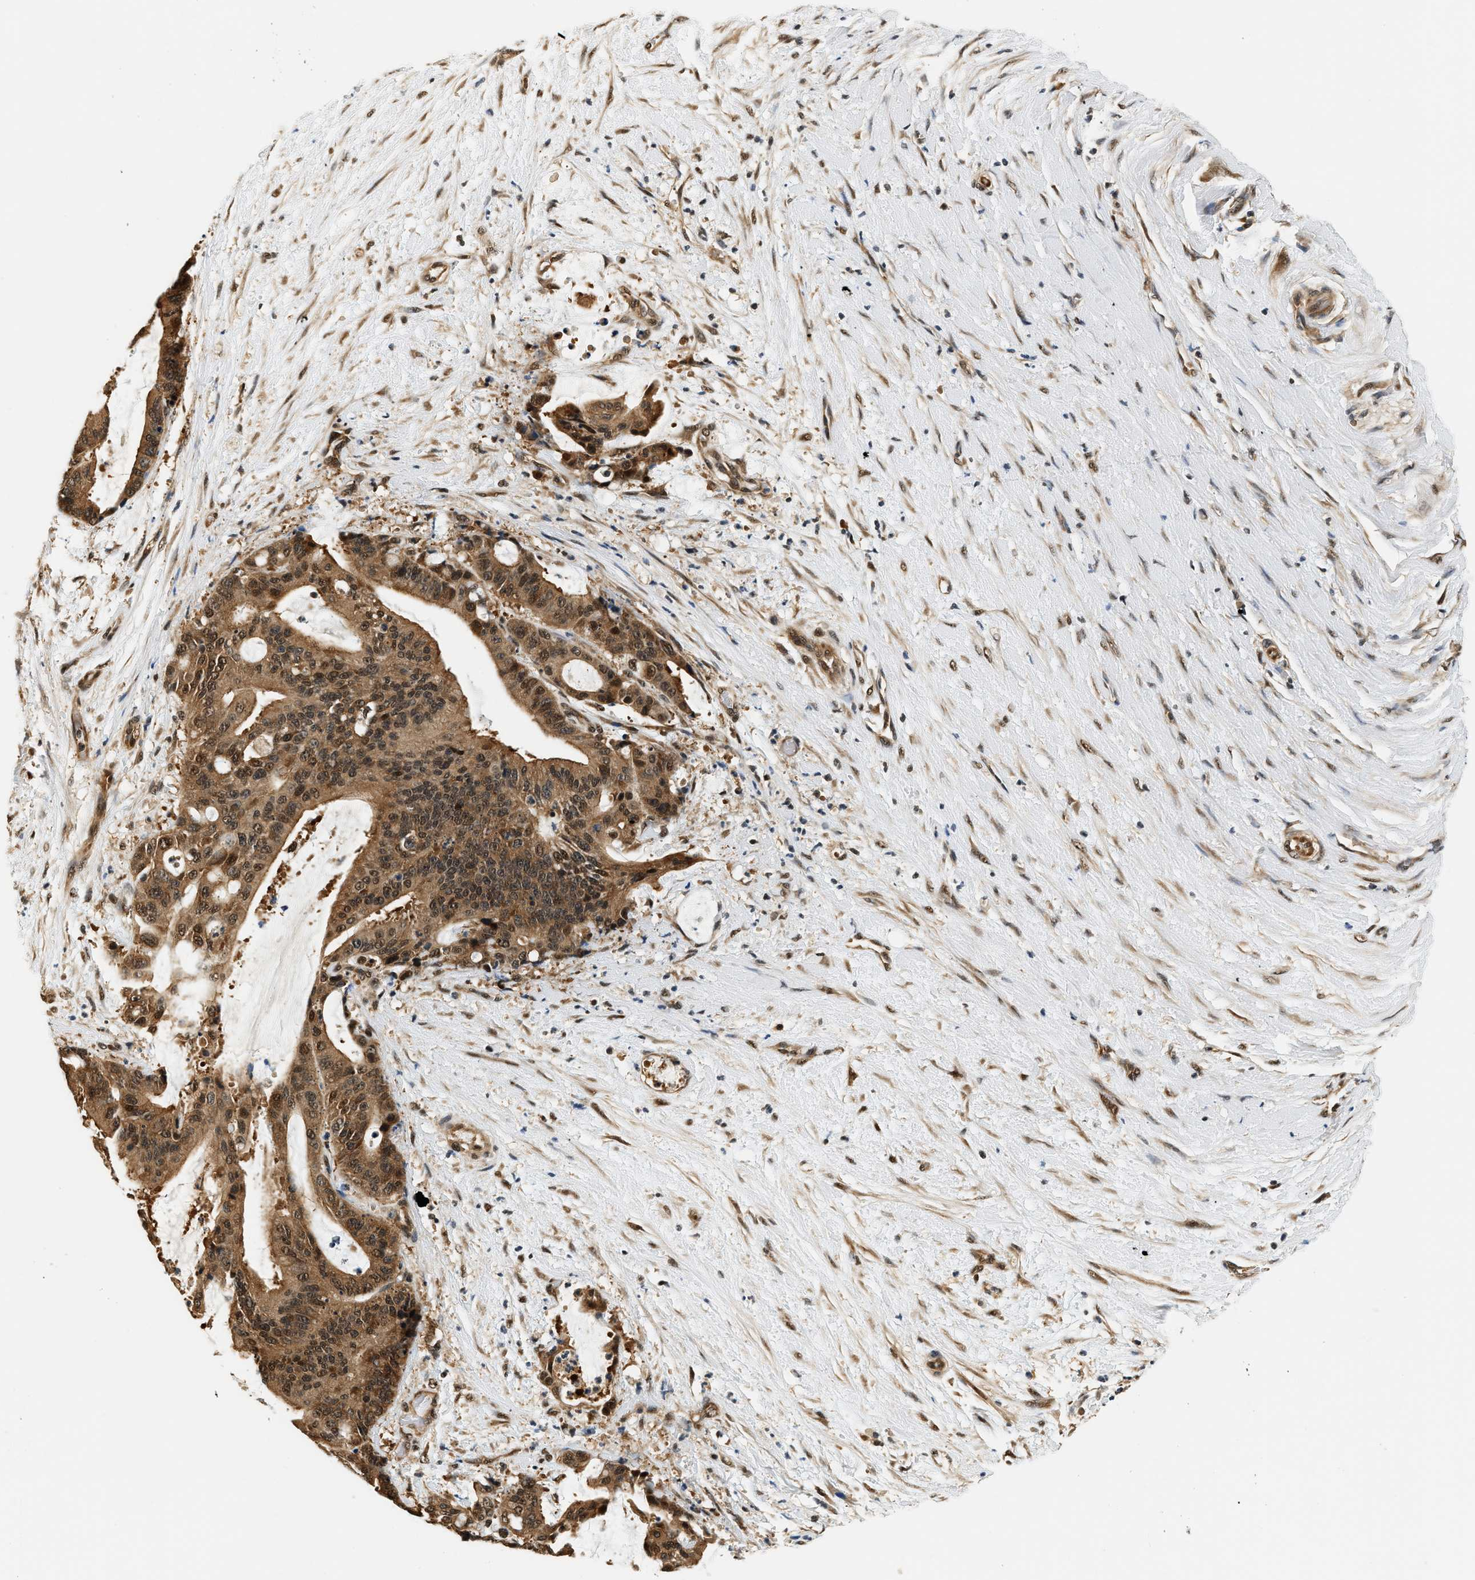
{"staining": {"intensity": "strong", "quantity": ">75%", "location": "cytoplasmic/membranous"}, "tissue": "liver cancer", "cell_type": "Tumor cells", "image_type": "cancer", "snomed": [{"axis": "morphology", "description": "Normal tissue, NOS"}, {"axis": "morphology", "description": "Cholangiocarcinoma"}, {"axis": "topography", "description": "Liver"}, {"axis": "topography", "description": "Peripheral nerve tissue"}], "caption": "Brown immunohistochemical staining in human liver cancer exhibits strong cytoplasmic/membranous positivity in approximately >75% of tumor cells.", "gene": "PSMD3", "patient": {"sex": "female", "age": 73}}